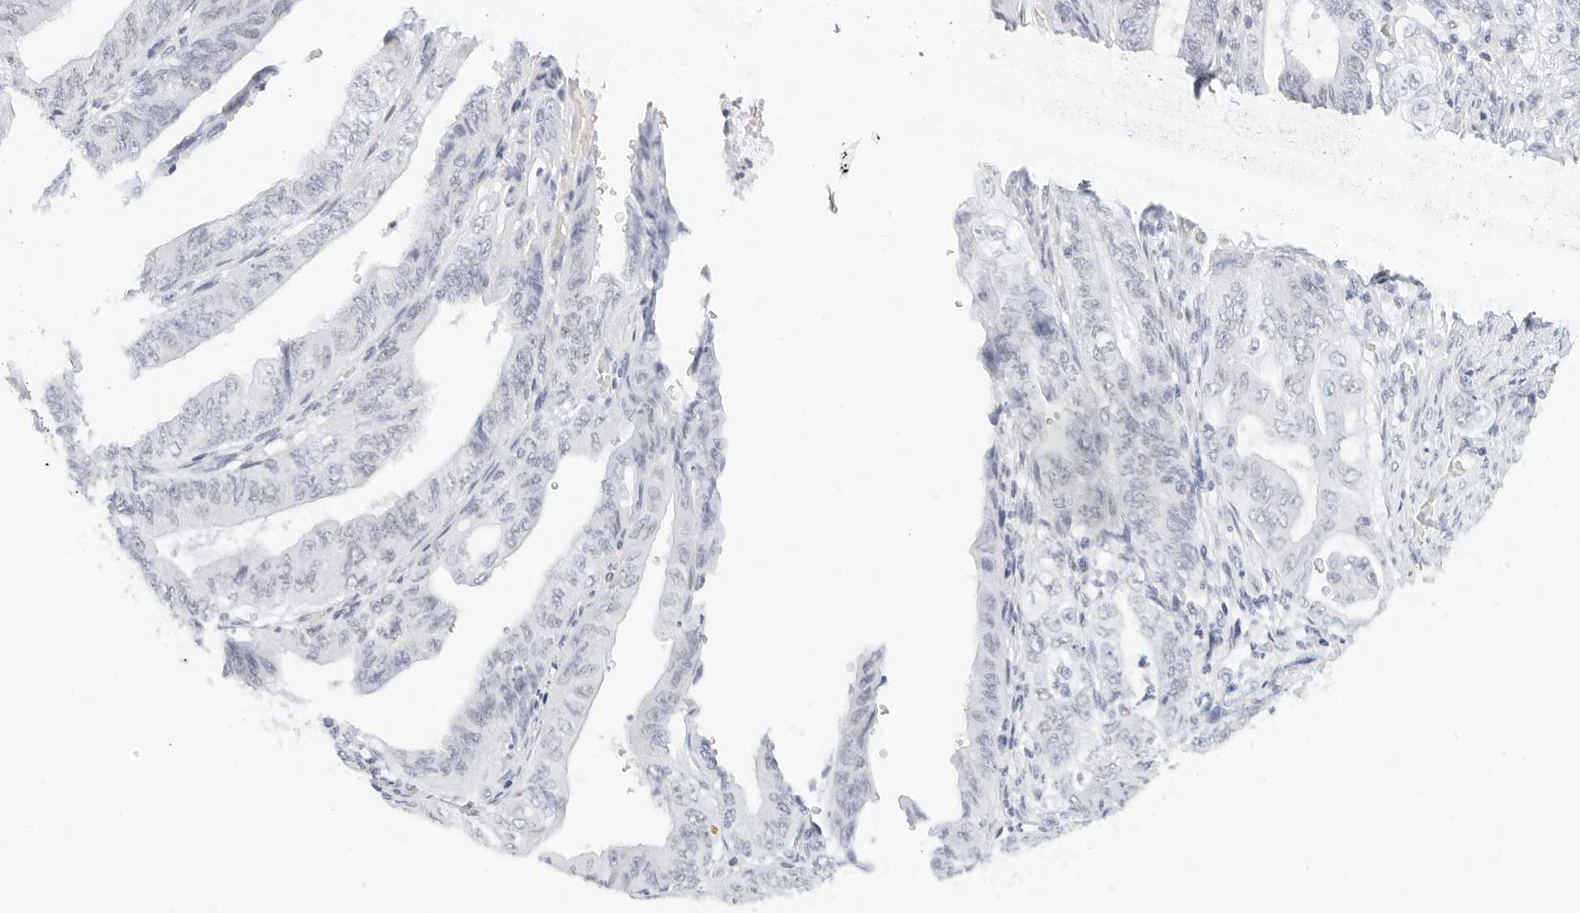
{"staining": {"intensity": "negative", "quantity": "none", "location": "none"}, "tissue": "stomach cancer", "cell_type": "Tumor cells", "image_type": "cancer", "snomed": [{"axis": "morphology", "description": "Adenocarcinoma, NOS"}, {"axis": "topography", "description": "Stomach"}], "caption": "Tumor cells show no significant positivity in stomach cancer (adenocarcinoma).", "gene": "CD22", "patient": {"sex": "female", "age": 73}}